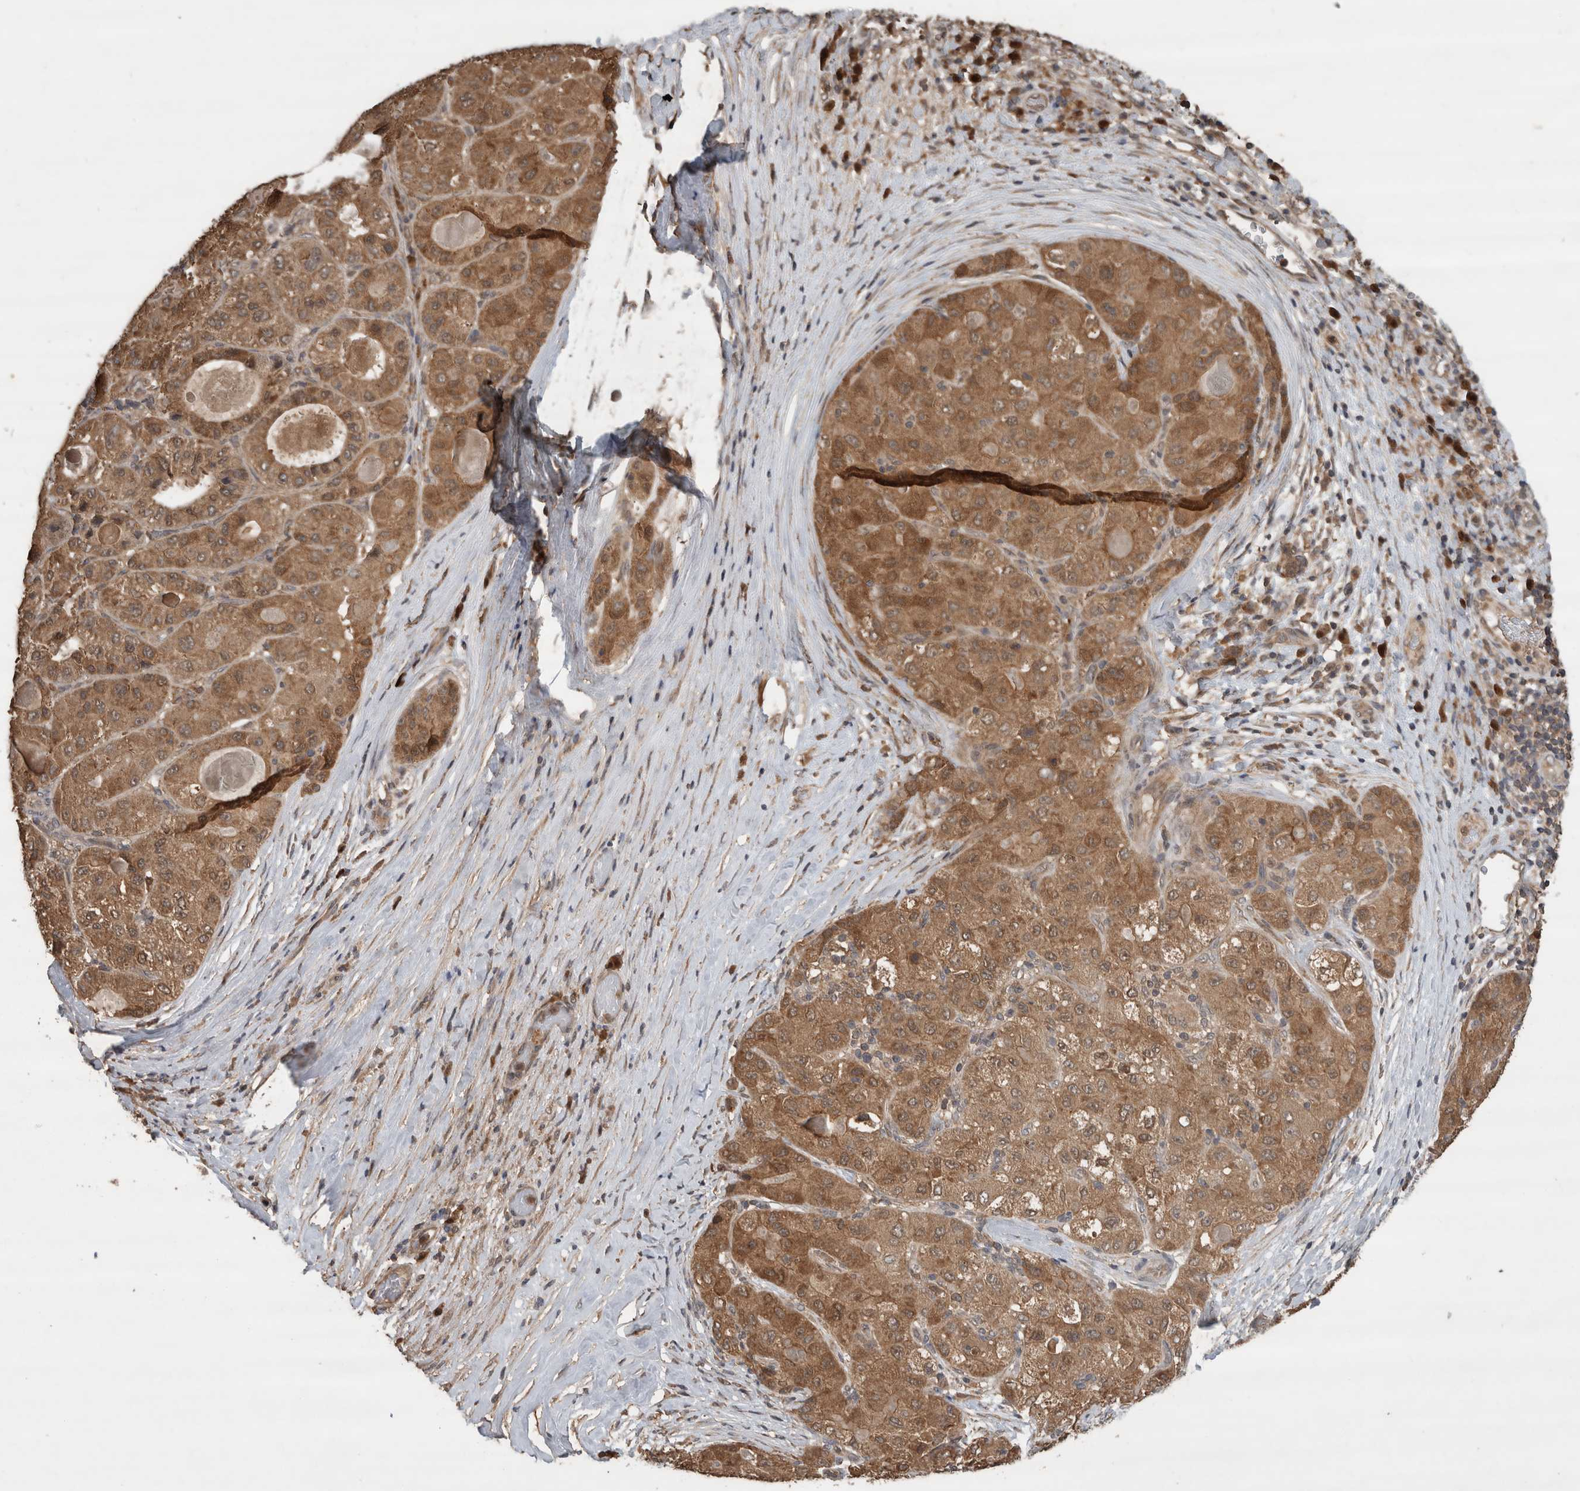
{"staining": {"intensity": "moderate", "quantity": ">75%", "location": "cytoplasmic/membranous"}, "tissue": "liver cancer", "cell_type": "Tumor cells", "image_type": "cancer", "snomed": [{"axis": "morphology", "description": "Carcinoma, Hepatocellular, NOS"}, {"axis": "topography", "description": "Liver"}], "caption": "About >75% of tumor cells in liver hepatocellular carcinoma demonstrate moderate cytoplasmic/membranous protein staining as visualized by brown immunohistochemical staining.", "gene": "OTUD7B", "patient": {"sex": "male", "age": 80}}